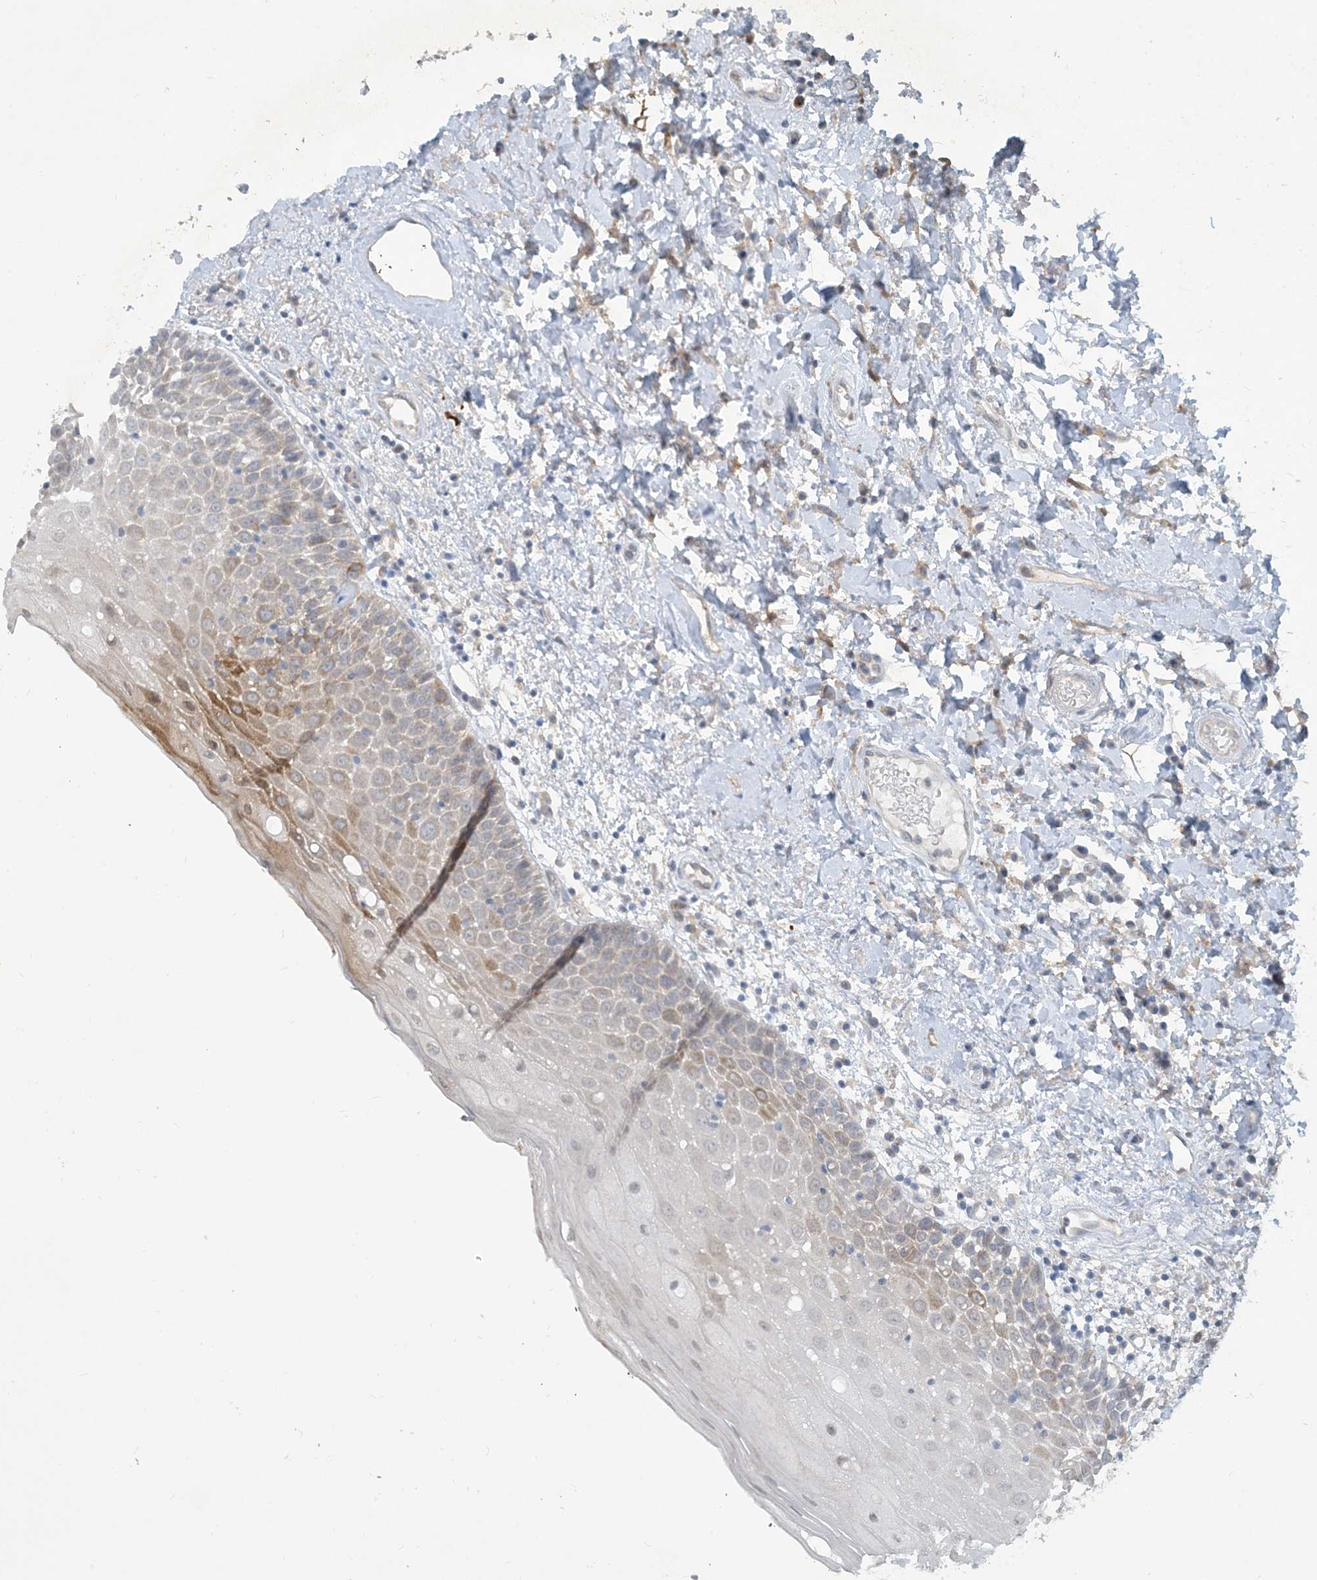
{"staining": {"intensity": "moderate", "quantity": "<25%", "location": "cytoplasmic/membranous"}, "tissue": "oral mucosa", "cell_type": "Squamous epithelial cells", "image_type": "normal", "snomed": [{"axis": "morphology", "description": "Normal tissue, NOS"}, {"axis": "topography", "description": "Oral tissue"}], "caption": "Protein expression analysis of unremarkable oral mucosa displays moderate cytoplasmic/membranous expression in approximately <25% of squamous epithelial cells. The staining is performed using DAB (3,3'-diaminobenzidine) brown chromogen to label protein expression. The nuclei are counter-stained blue using hematoxylin.", "gene": "CDS1", "patient": {"sex": "male", "age": 74}}